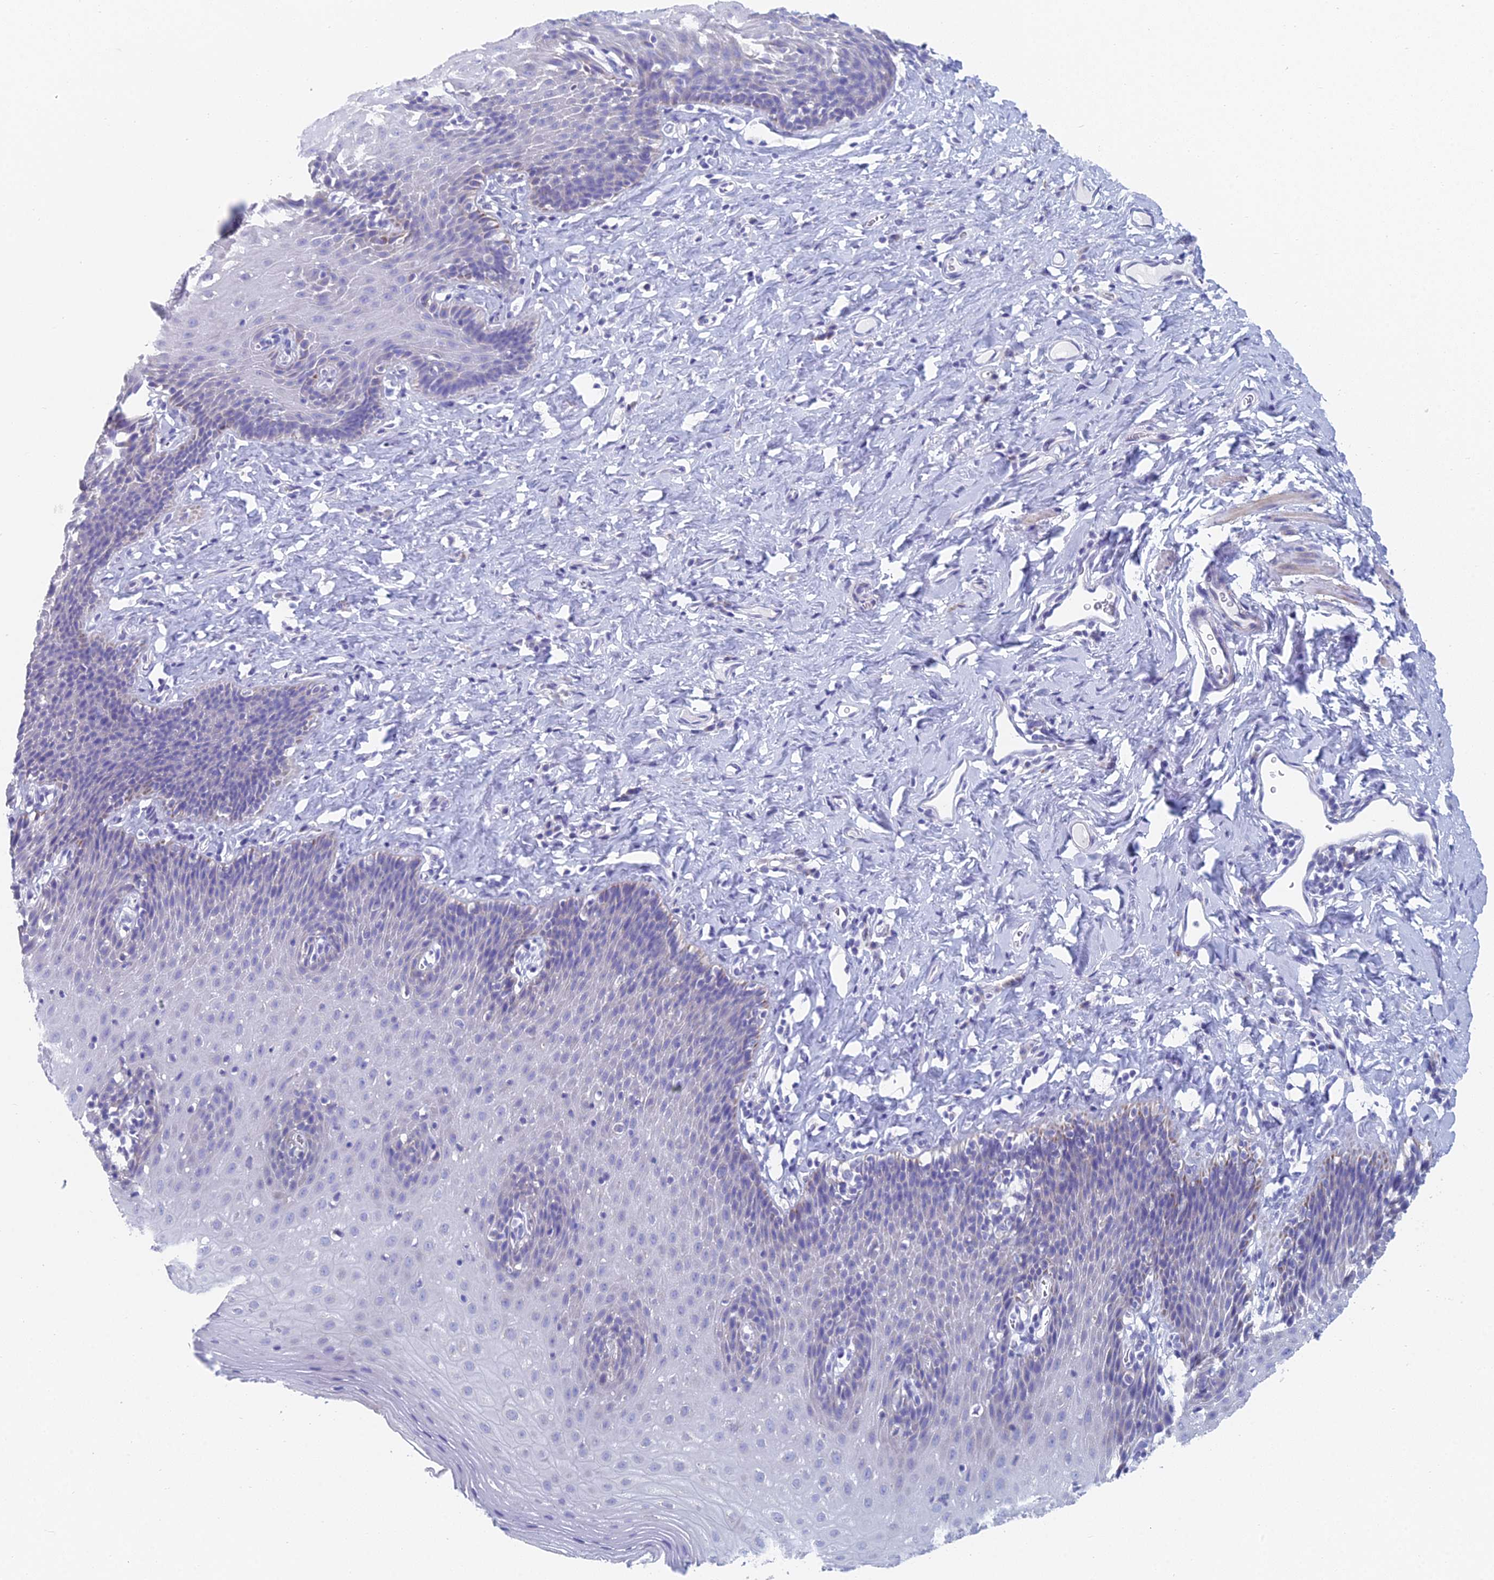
{"staining": {"intensity": "weak", "quantity": "<25%", "location": "cytoplasmic/membranous"}, "tissue": "esophagus", "cell_type": "Squamous epithelial cells", "image_type": "normal", "snomed": [{"axis": "morphology", "description": "Normal tissue, NOS"}, {"axis": "topography", "description": "Esophagus"}], "caption": "Esophagus stained for a protein using IHC demonstrates no positivity squamous epithelial cells.", "gene": "ACSM1", "patient": {"sex": "female", "age": 61}}